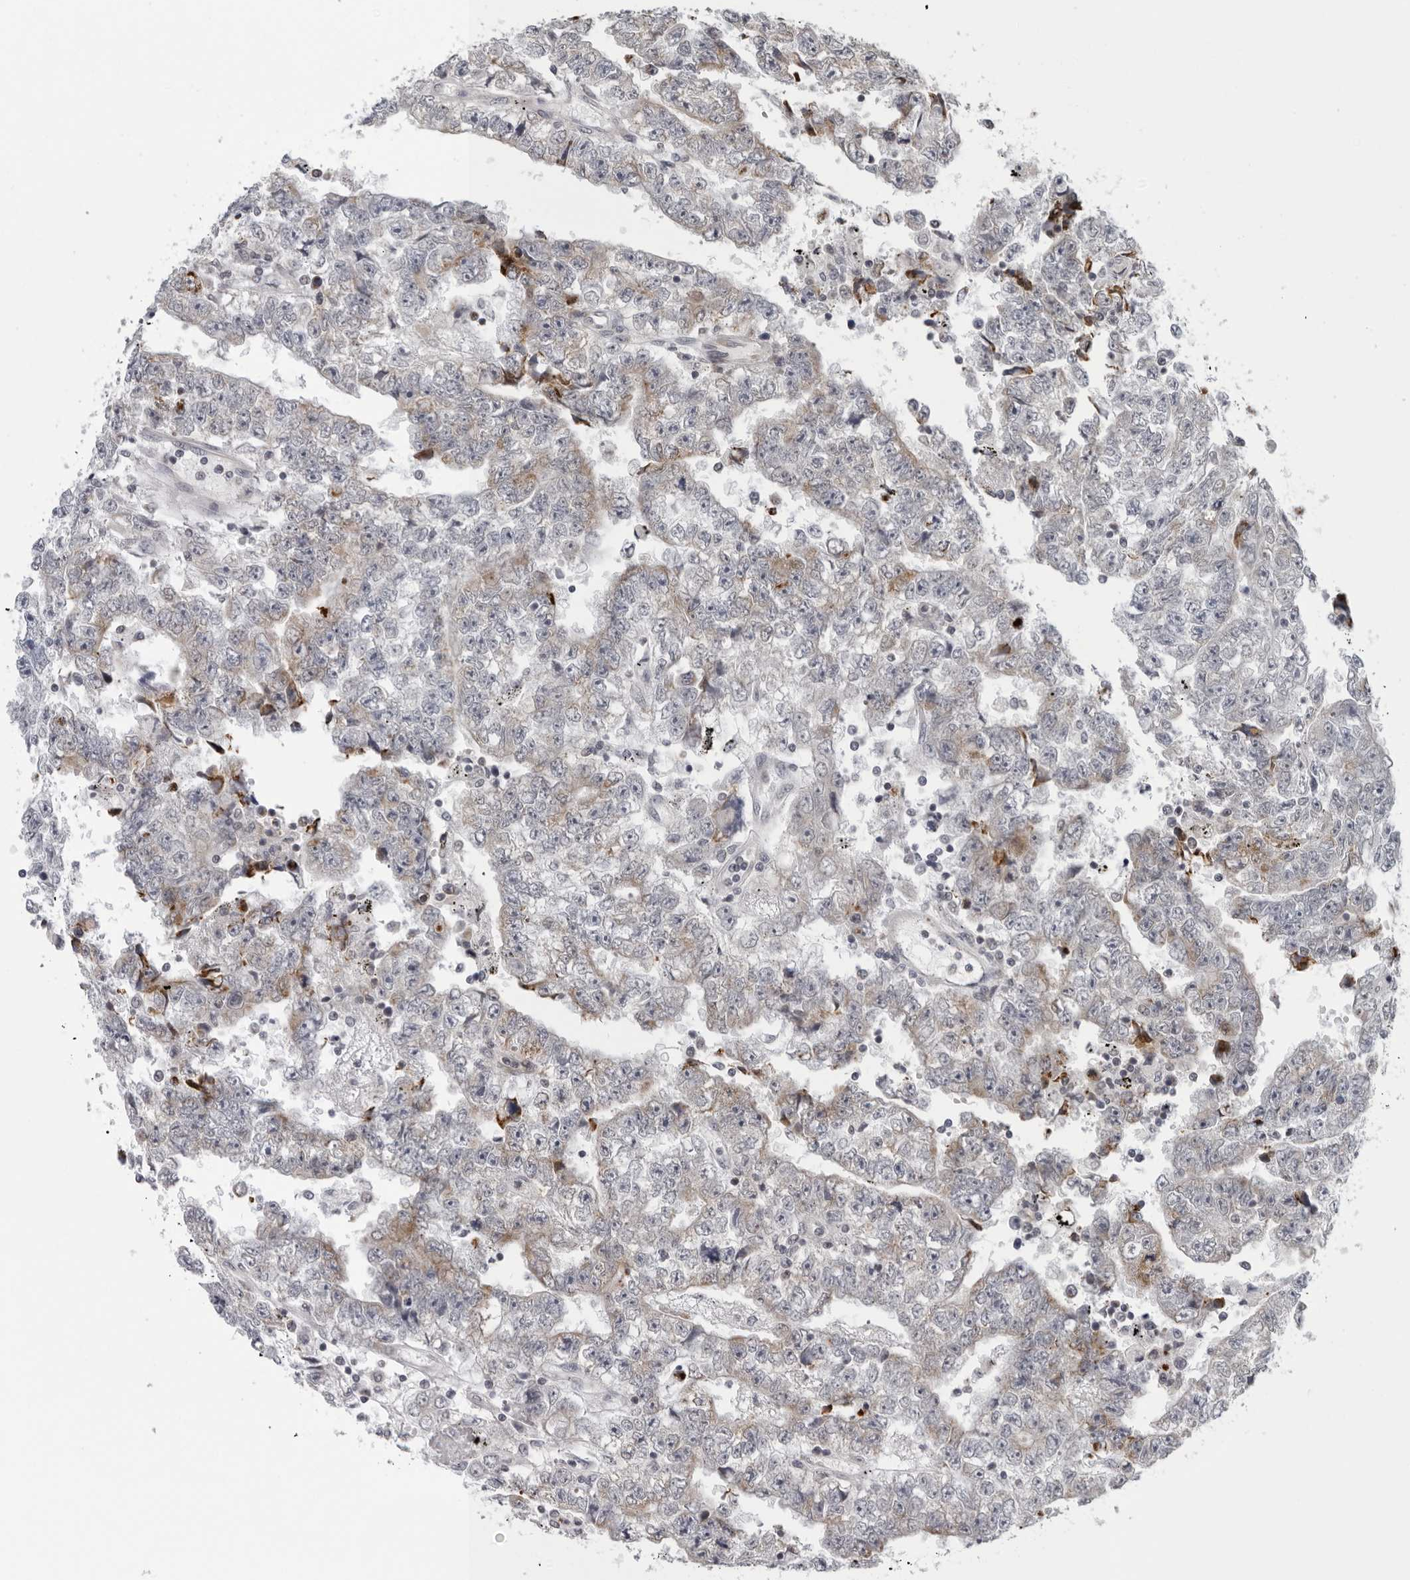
{"staining": {"intensity": "moderate", "quantity": "<25%", "location": "cytoplasmic/membranous"}, "tissue": "testis cancer", "cell_type": "Tumor cells", "image_type": "cancer", "snomed": [{"axis": "morphology", "description": "Carcinoma, Embryonal, NOS"}, {"axis": "topography", "description": "Testis"}], "caption": "This is a photomicrograph of IHC staining of embryonal carcinoma (testis), which shows moderate expression in the cytoplasmic/membranous of tumor cells.", "gene": "CPT2", "patient": {"sex": "male", "age": 25}}